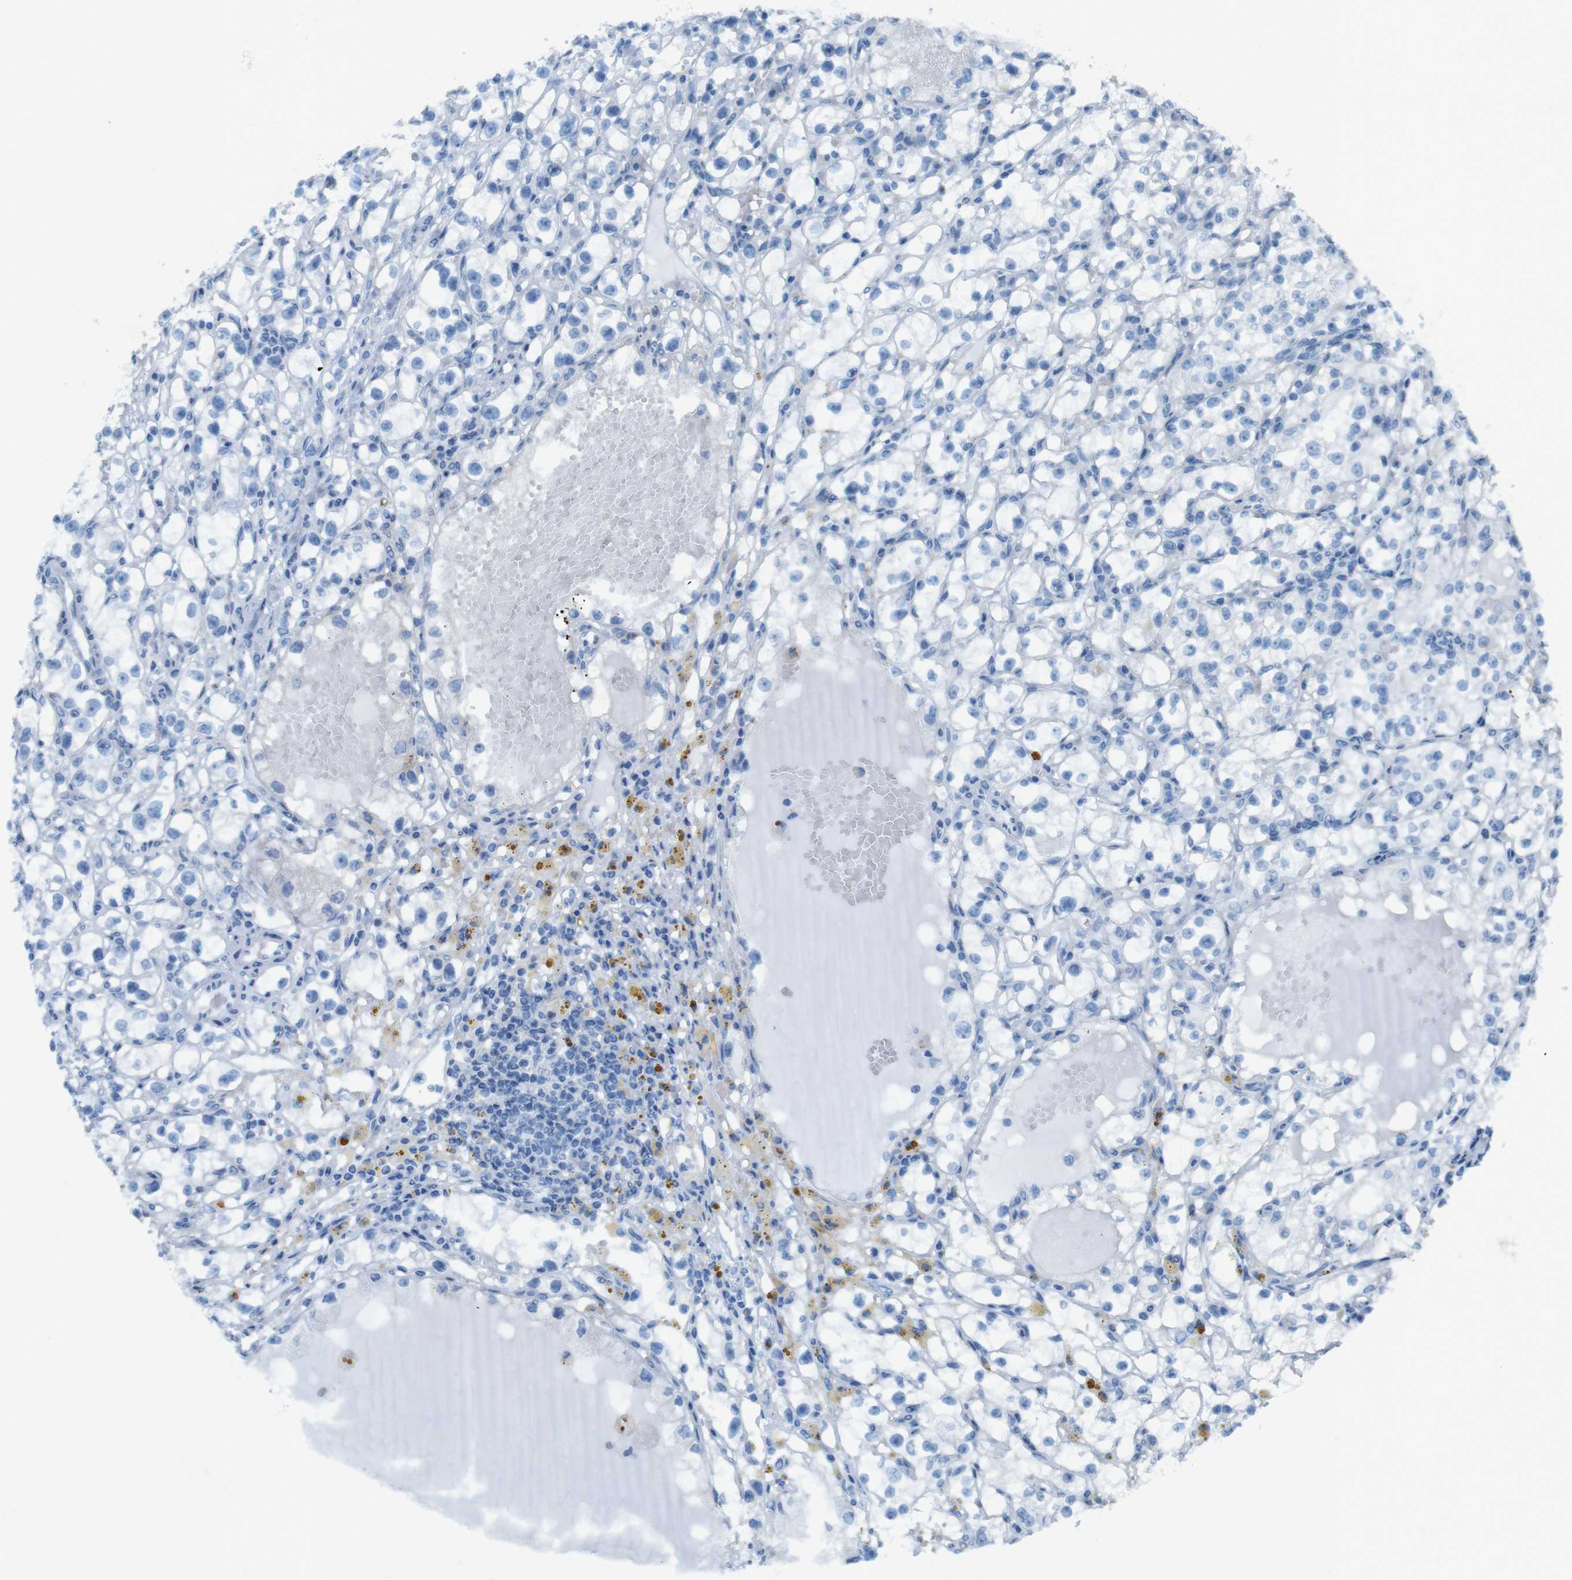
{"staining": {"intensity": "negative", "quantity": "none", "location": "none"}, "tissue": "renal cancer", "cell_type": "Tumor cells", "image_type": "cancer", "snomed": [{"axis": "morphology", "description": "Adenocarcinoma, NOS"}, {"axis": "topography", "description": "Kidney"}], "caption": "Immunohistochemistry (IHC) of renal adenocarcinoma shows no positivity in tumor cells.", "gene": "MOGAT3", "patient": {"sex": "male", "age": 56}}